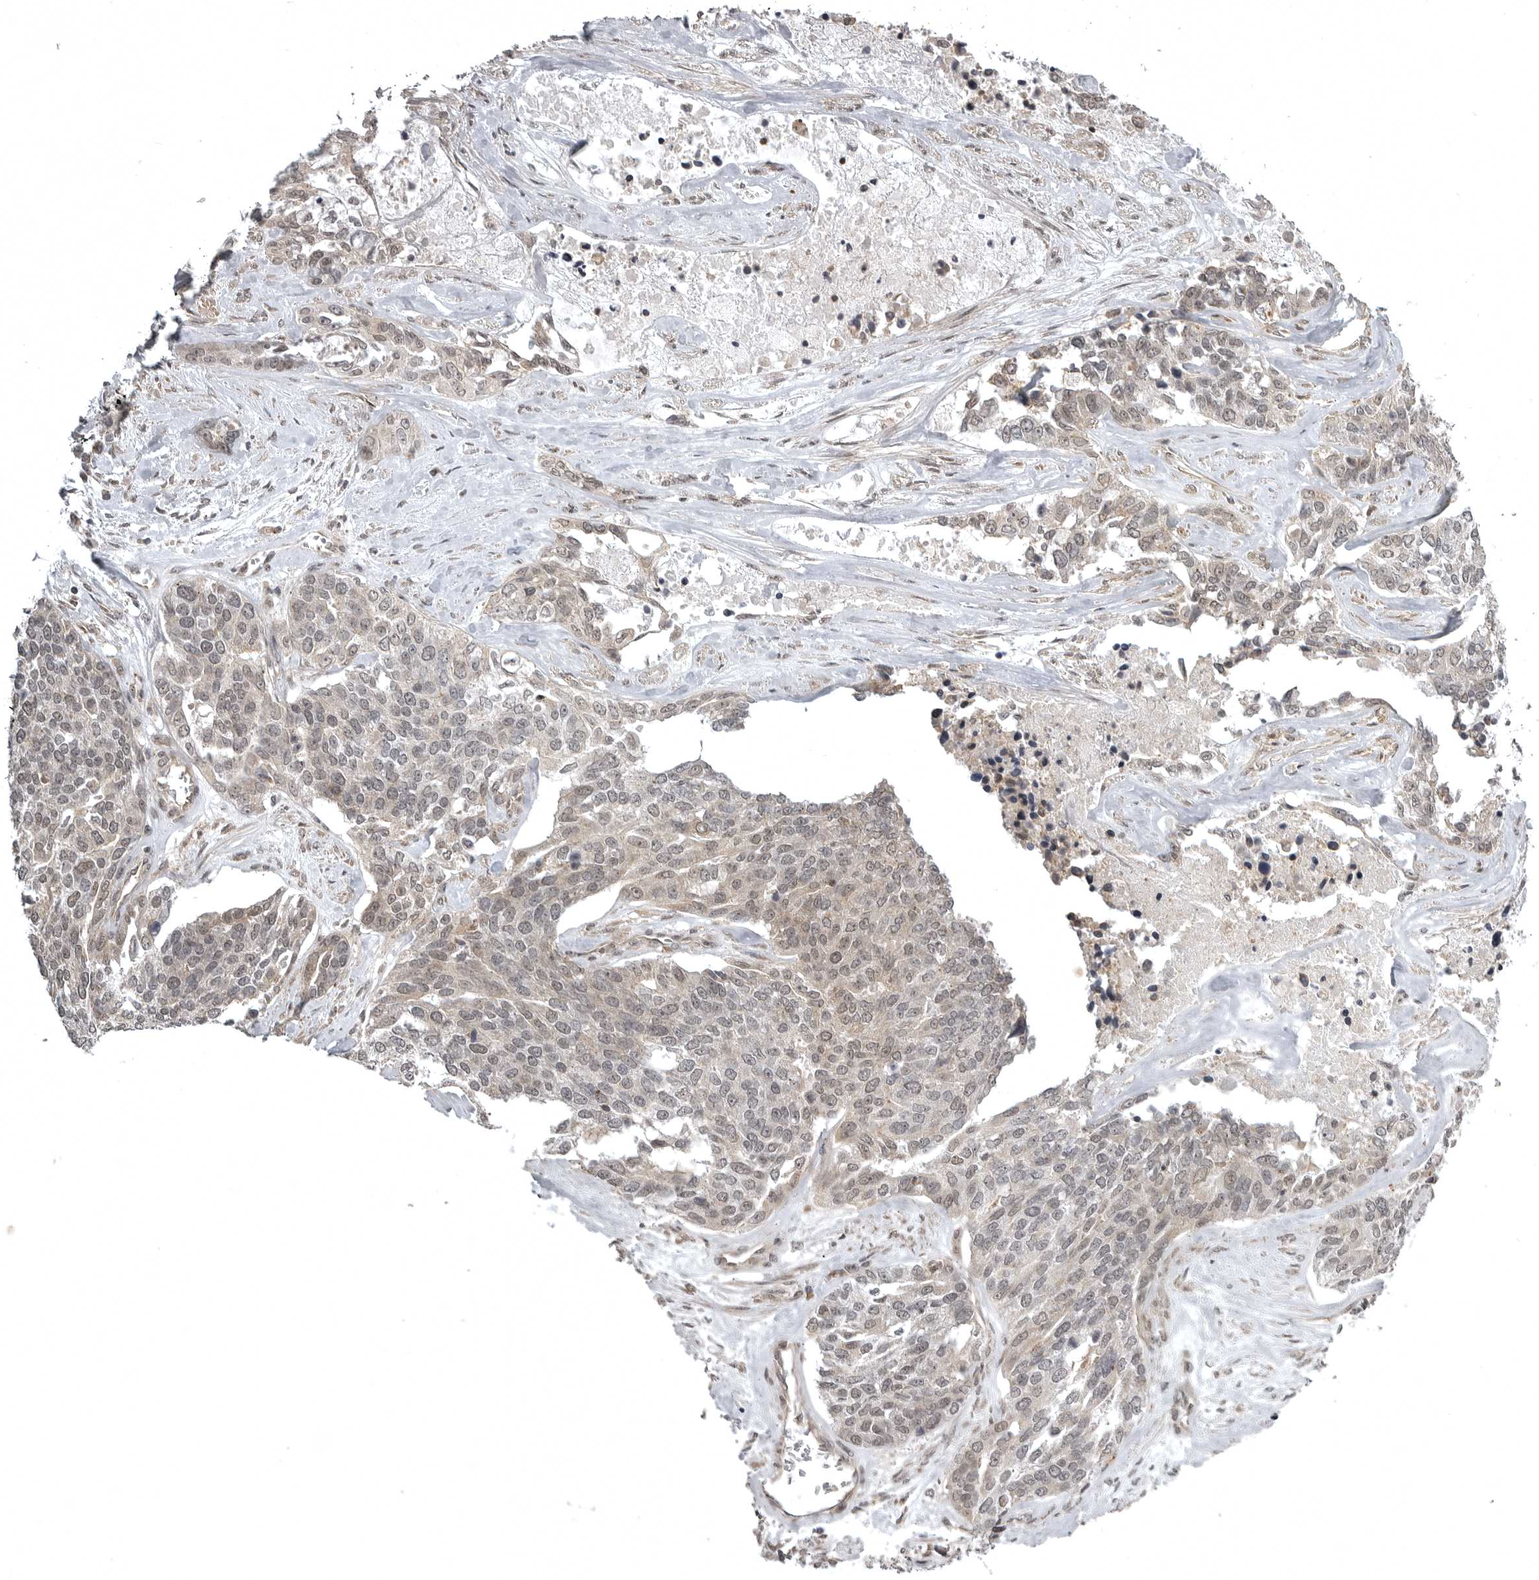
{"staining": {"intensity": "weak", "quantity": ">75%", "location": "nuclear"}, "tissue": "ovarian cancer", "cell_type": "Tumor cells", "image_type": "cancer", "snomed": [{"axis": "morphology", "description": "Cystadenocarcinoma, serous, NOS"}, {"axis": "topography", "description": "Ovary"}], "caption": "Immunohistochemistry (IHC) (DAB (3,3'-diaminobenzidine)) staining of ovarian serous cystadenocarcinoma demonstrates weak nuclear protein positivity in approximately >75% of tumor cells.", "gene": "SNX16", "patient": {"sex": "female", "age": 44}}